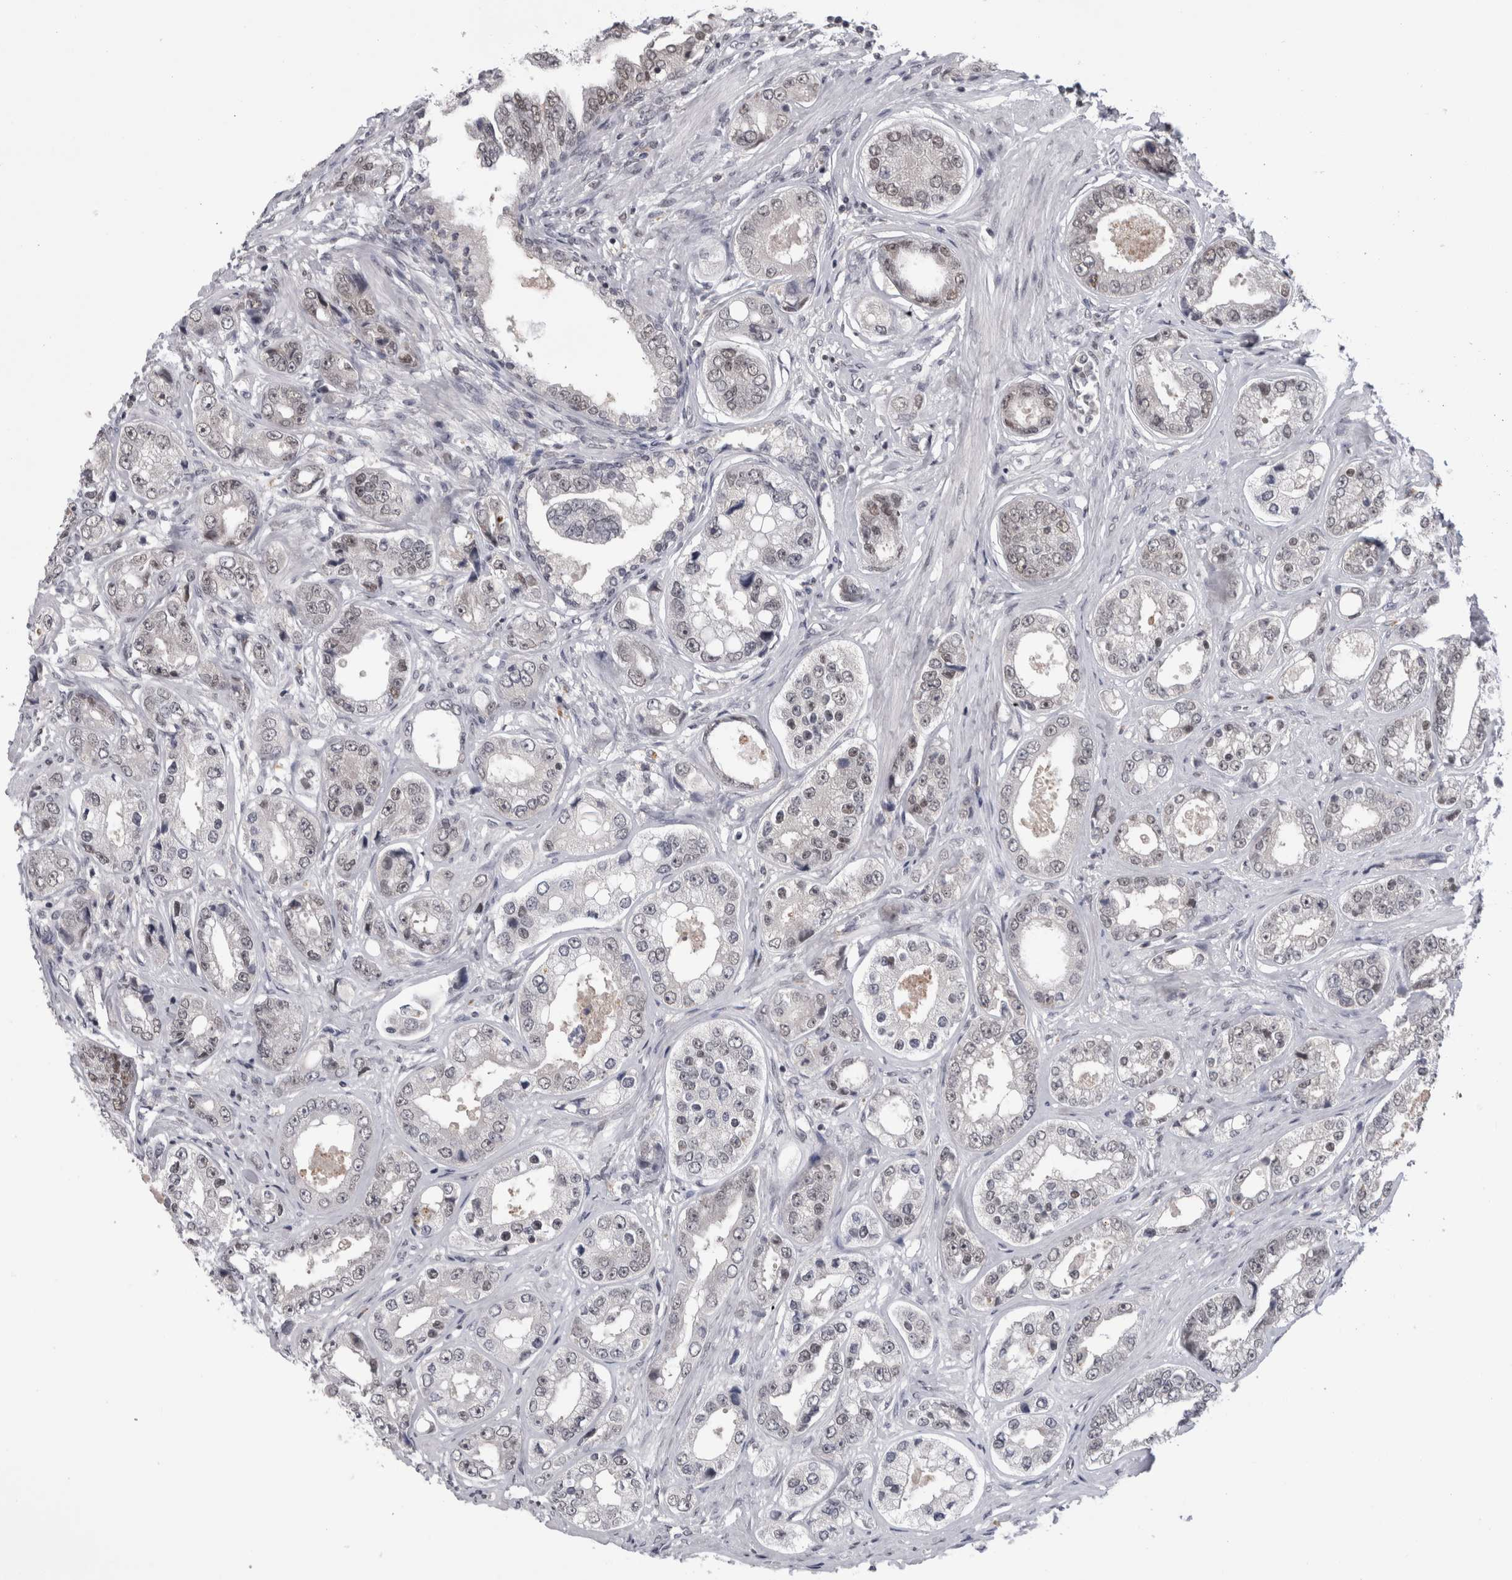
{"staining": {"intensity": "weak", "quantity": "<25%", "location": "nuclear"}, "tissue": "prostate cancer", "cell_type": "Tumor cells", "image_type": "cancer", "snomed": [{"axis": "morphology", "description": "Adenocarcinoma, High grade"}, {"axis": "topography", "description": "Prostate"}], "caption": "IHC image of prostate cancer stained for a protein (brown), which demonstrates no staining in tumor cells.", "gene": "PSMB2", "patient": {"sex": "male", "age": 61}}